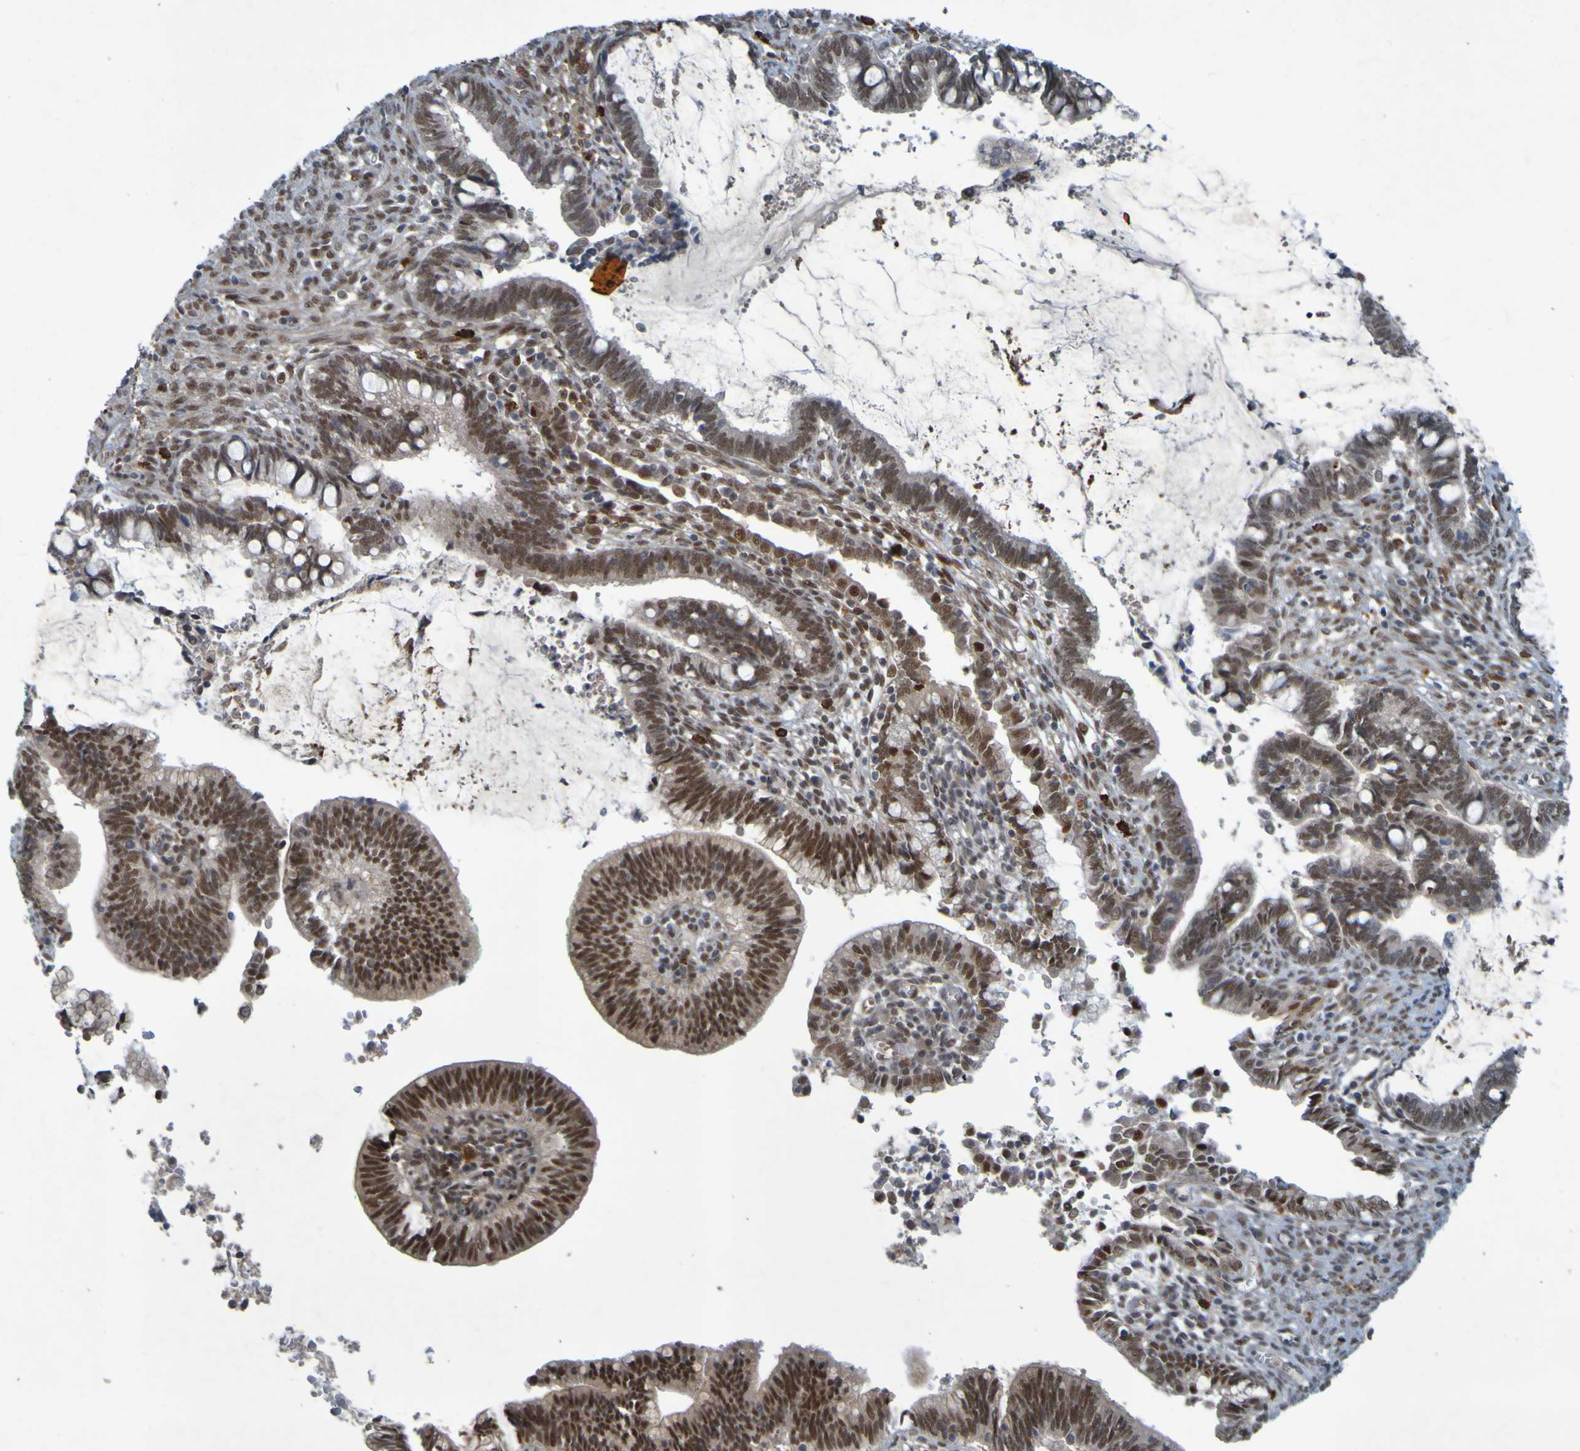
{"staining": {"intensity": "strong", "quantity": ">75%", "location": "nuclear"}, "tissue": "cervical cancer", "cell_type": "Tumor cells", "image_type": "cancer", "snomed": [{"axis": "morphology", "description": "Adenocarcinoma, NOS"}, {"axis": "topography", "description": "Cervix"}], "caption": "Cervical cancer stained with a protein marker demonstrates strong staining in tumor cells.", "gene": "MCPH1", "patient": {"sex": "female", "age": 44}}